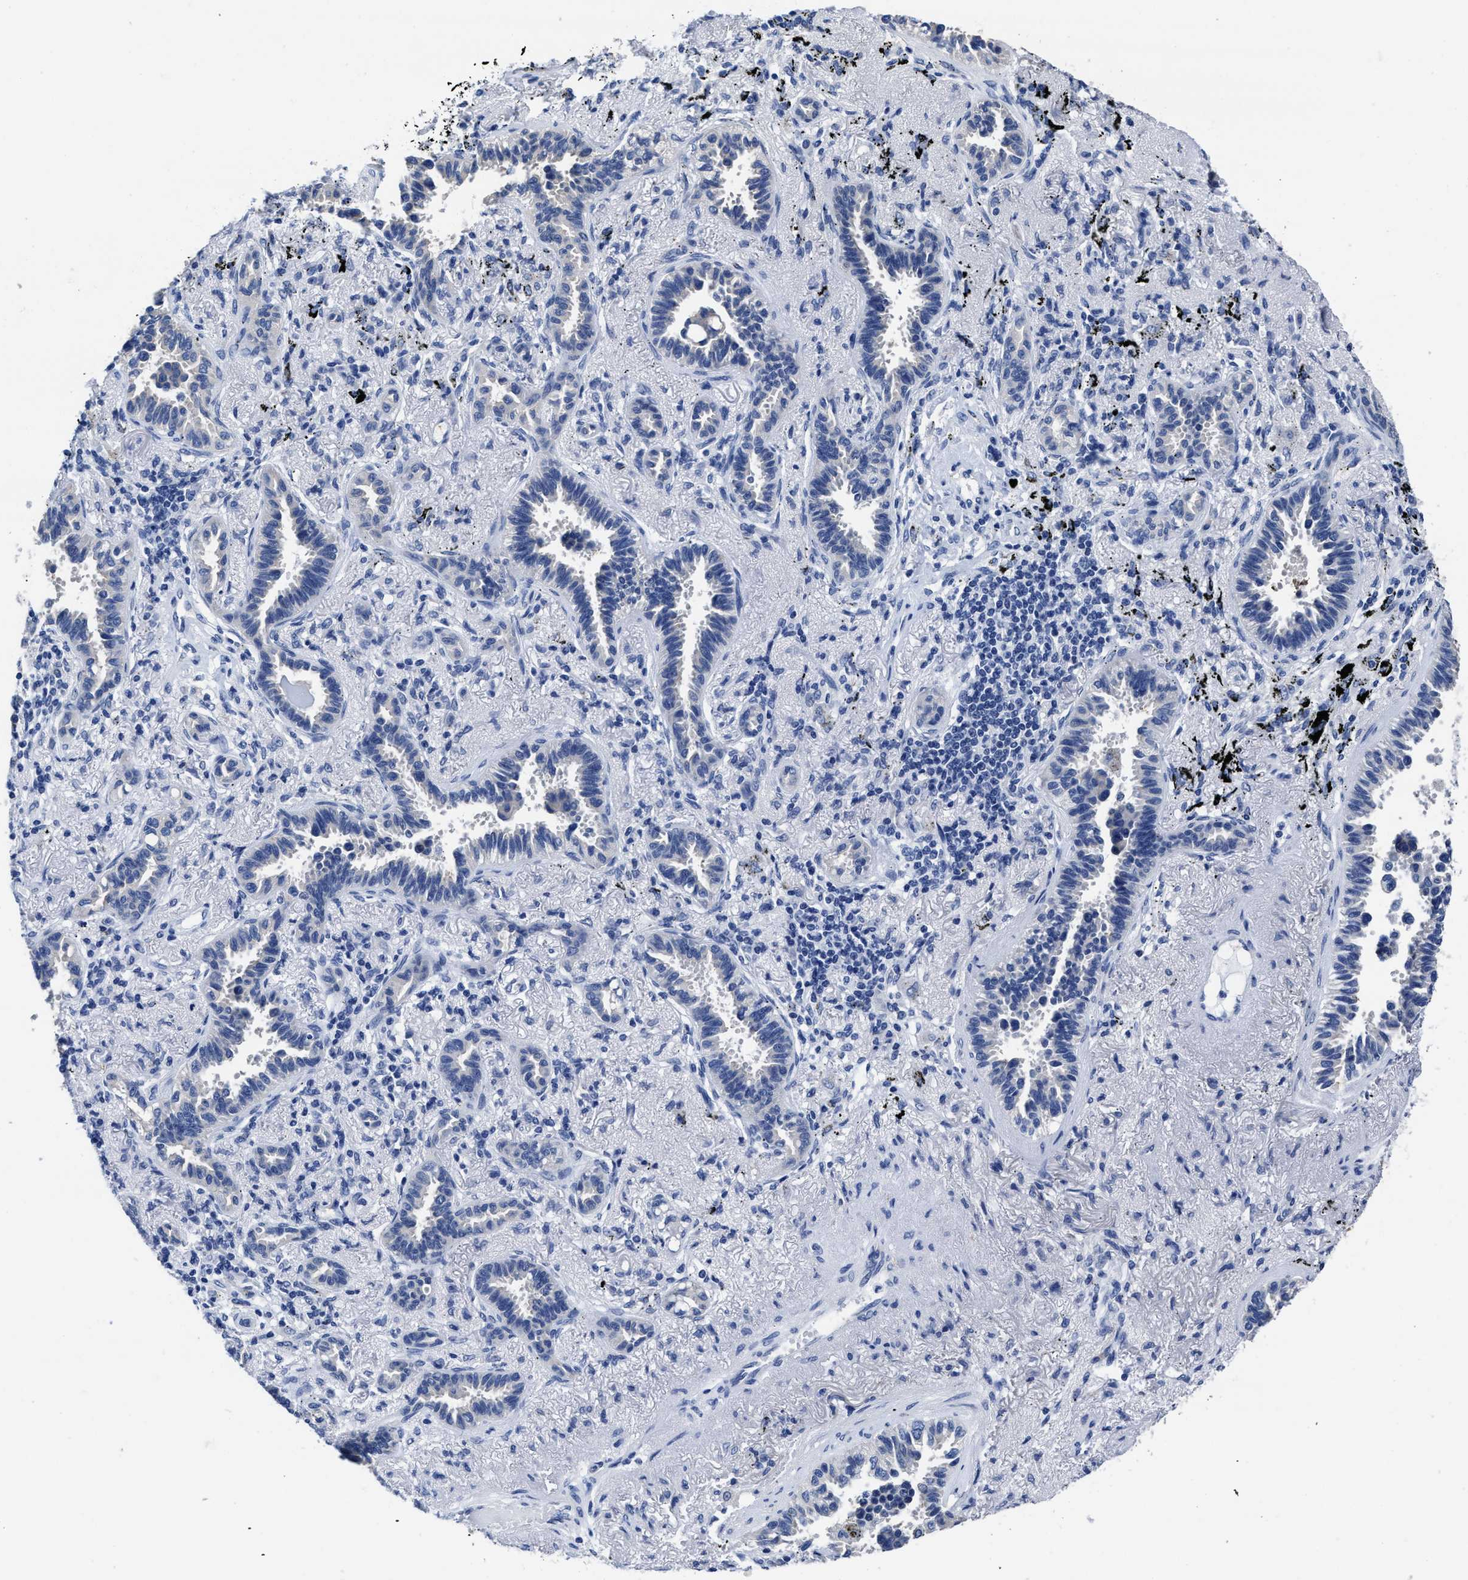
{"staining": {"intensity": "negative", "quantity": "none", "location": "none"}, "tissue": "lung cancer", "cell_type": "Tumor cells", "image_type": "cancer", "snomed": [{"axis": "morphology", "description": "Adenocarcinoma, NOS"}, {"axis": "topography", "description": "Lung"}], "caption": "Immunohistochemical staining of human lung cancer demonstrates no significant expression in tumor cells.", "gene": "HOOK1", "patient": {"sex": "male", "age": 59}}